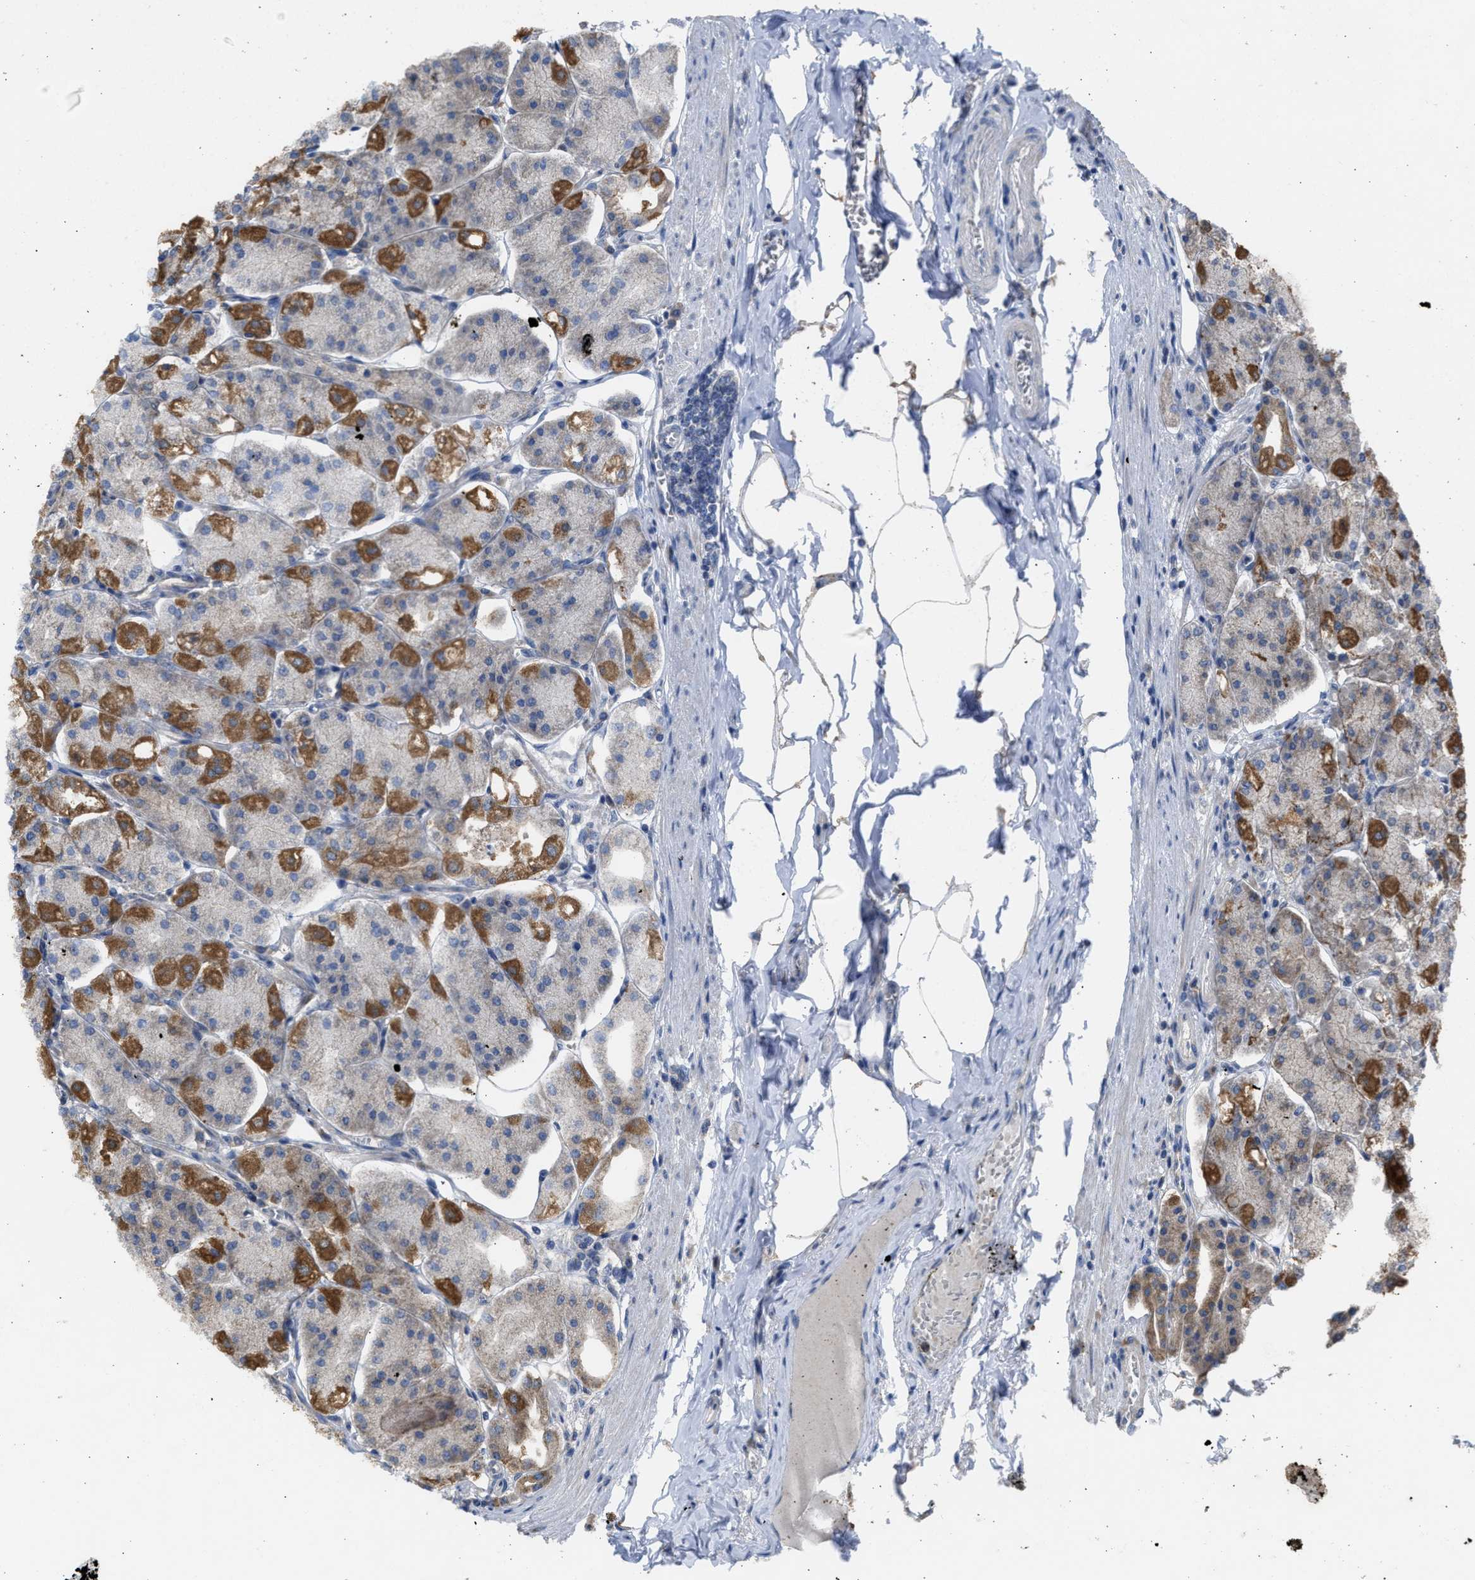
{"staining": {"intensity": "moderate", "quantity": ">75%", "location": "cytoplasmic/membranous"}, "tissue": "stomach", "cell_type": "Glandular cells", "image_type": "normal", "snomed": [{"axis": "morphology", "description": "Normal tissue, NOS"}, {"axis": "topography", "description": "Stomach, lower"}], "caption": "A micrograph of human stomach stained for a protein displays moderate cytoplasmic/membranous brown staining in glandular cells.", "gene": "CYP1A1", "patient": {"sex": "male", "age": 71}}